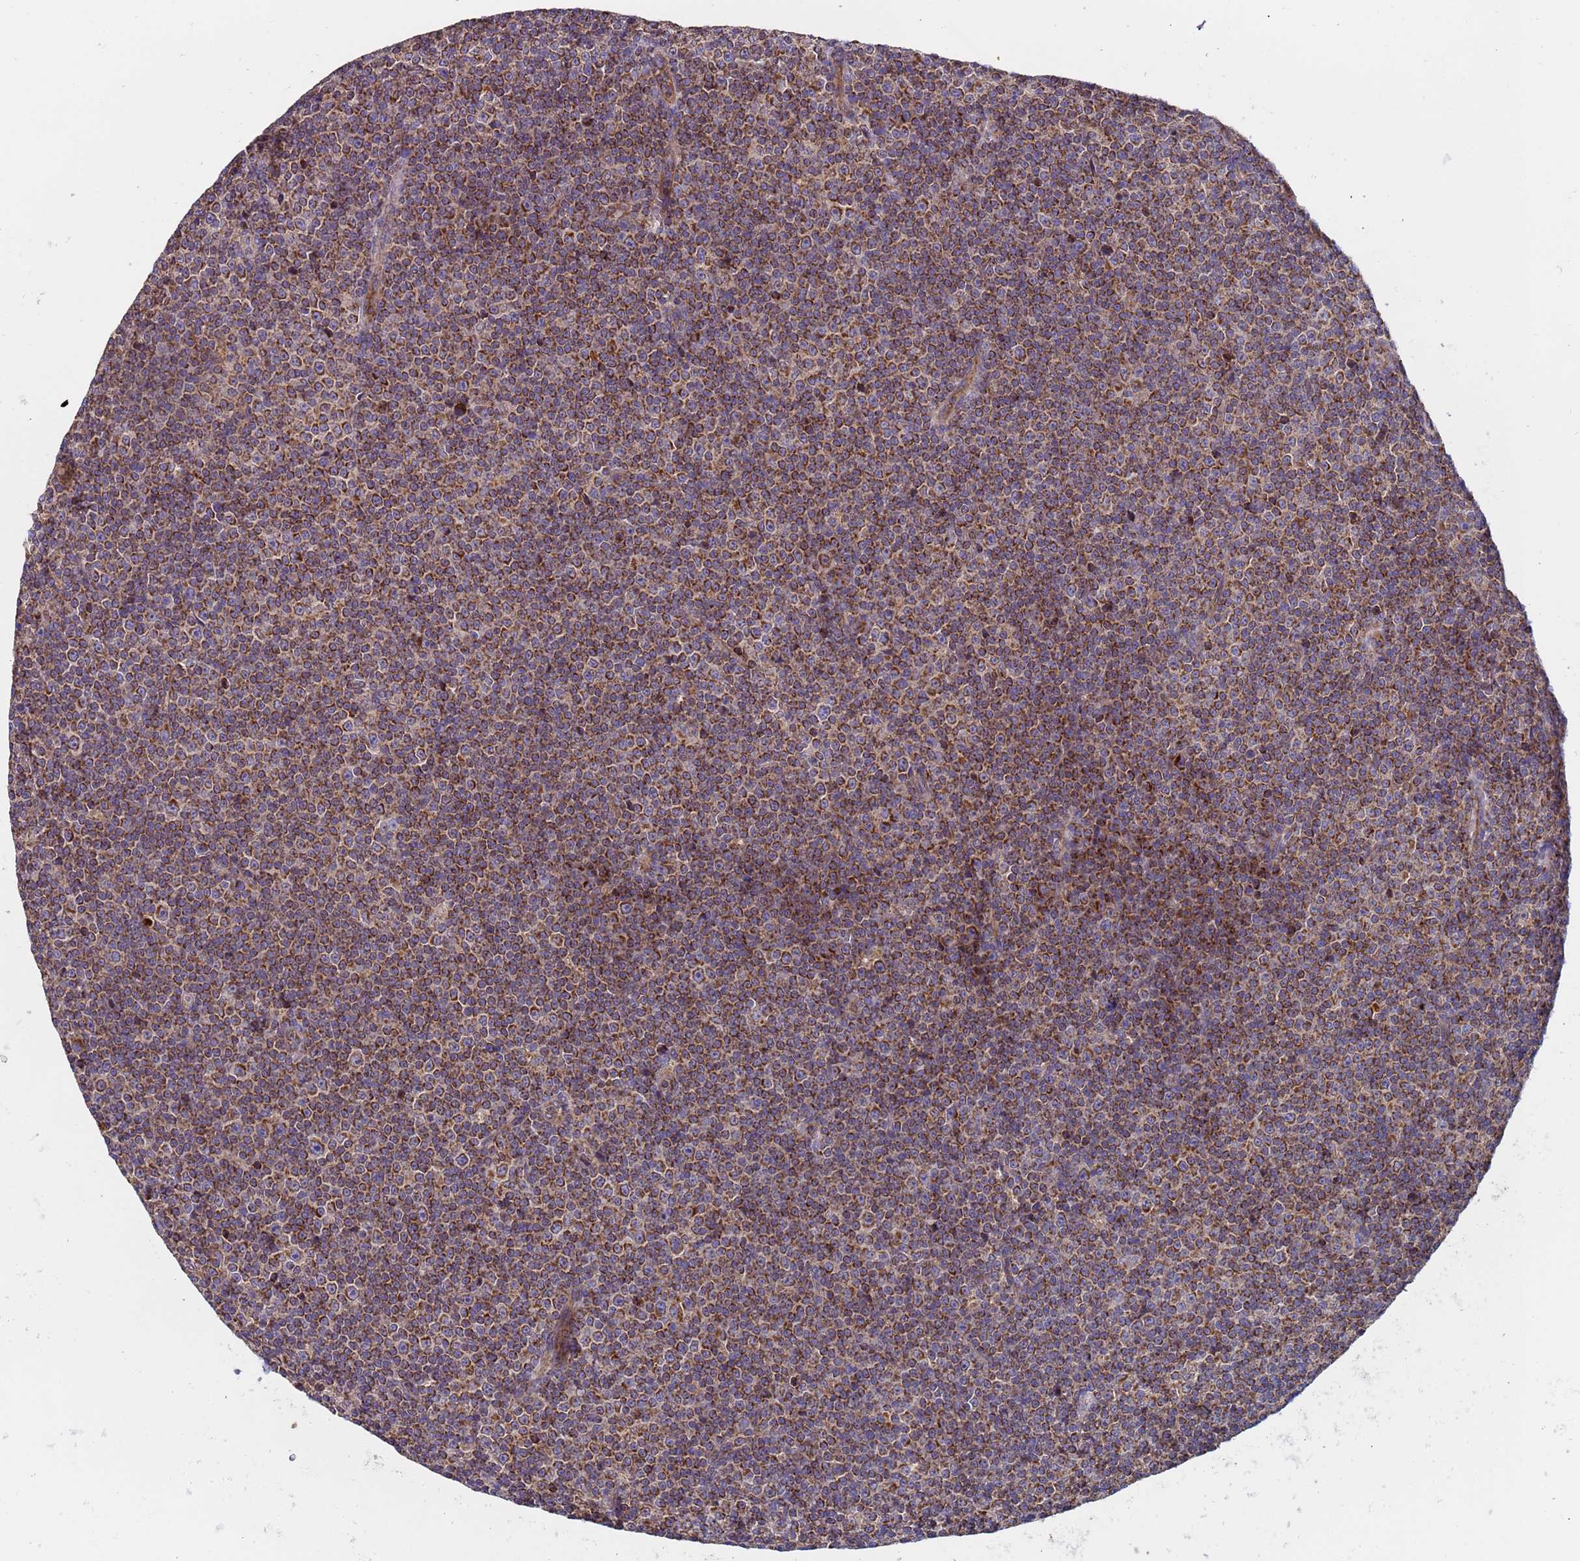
{"staining": {"intensity": "moderate", "quantity": ">75%", "location": "cytoplasmic/membranous"}, "tissue": "lymphoma", "cell_type": "Tumor cells", "image_type": "cancer", "snomed": [{"axis": "morphology", "description": "Malignant lymphoma, non-Hodgkin's type, Low grade"}, {"axis": "topography", "description": "Lymph node"}], "caption": "IHC staining of lymphoma, which reveals medium levels of moderate cytoplasmic/membranous expression in approximately >75% of tumor cells indicating moderate cytoplasmic/membranous protein expression. The staining was performed using DAB (3,3'-diaminobenzidine) (brown) for protein detection and nuclei were counterstained in hematoxylin (blue).", "gene": "TMEM126A", "patient": {"sex": "female", "age": 67}}